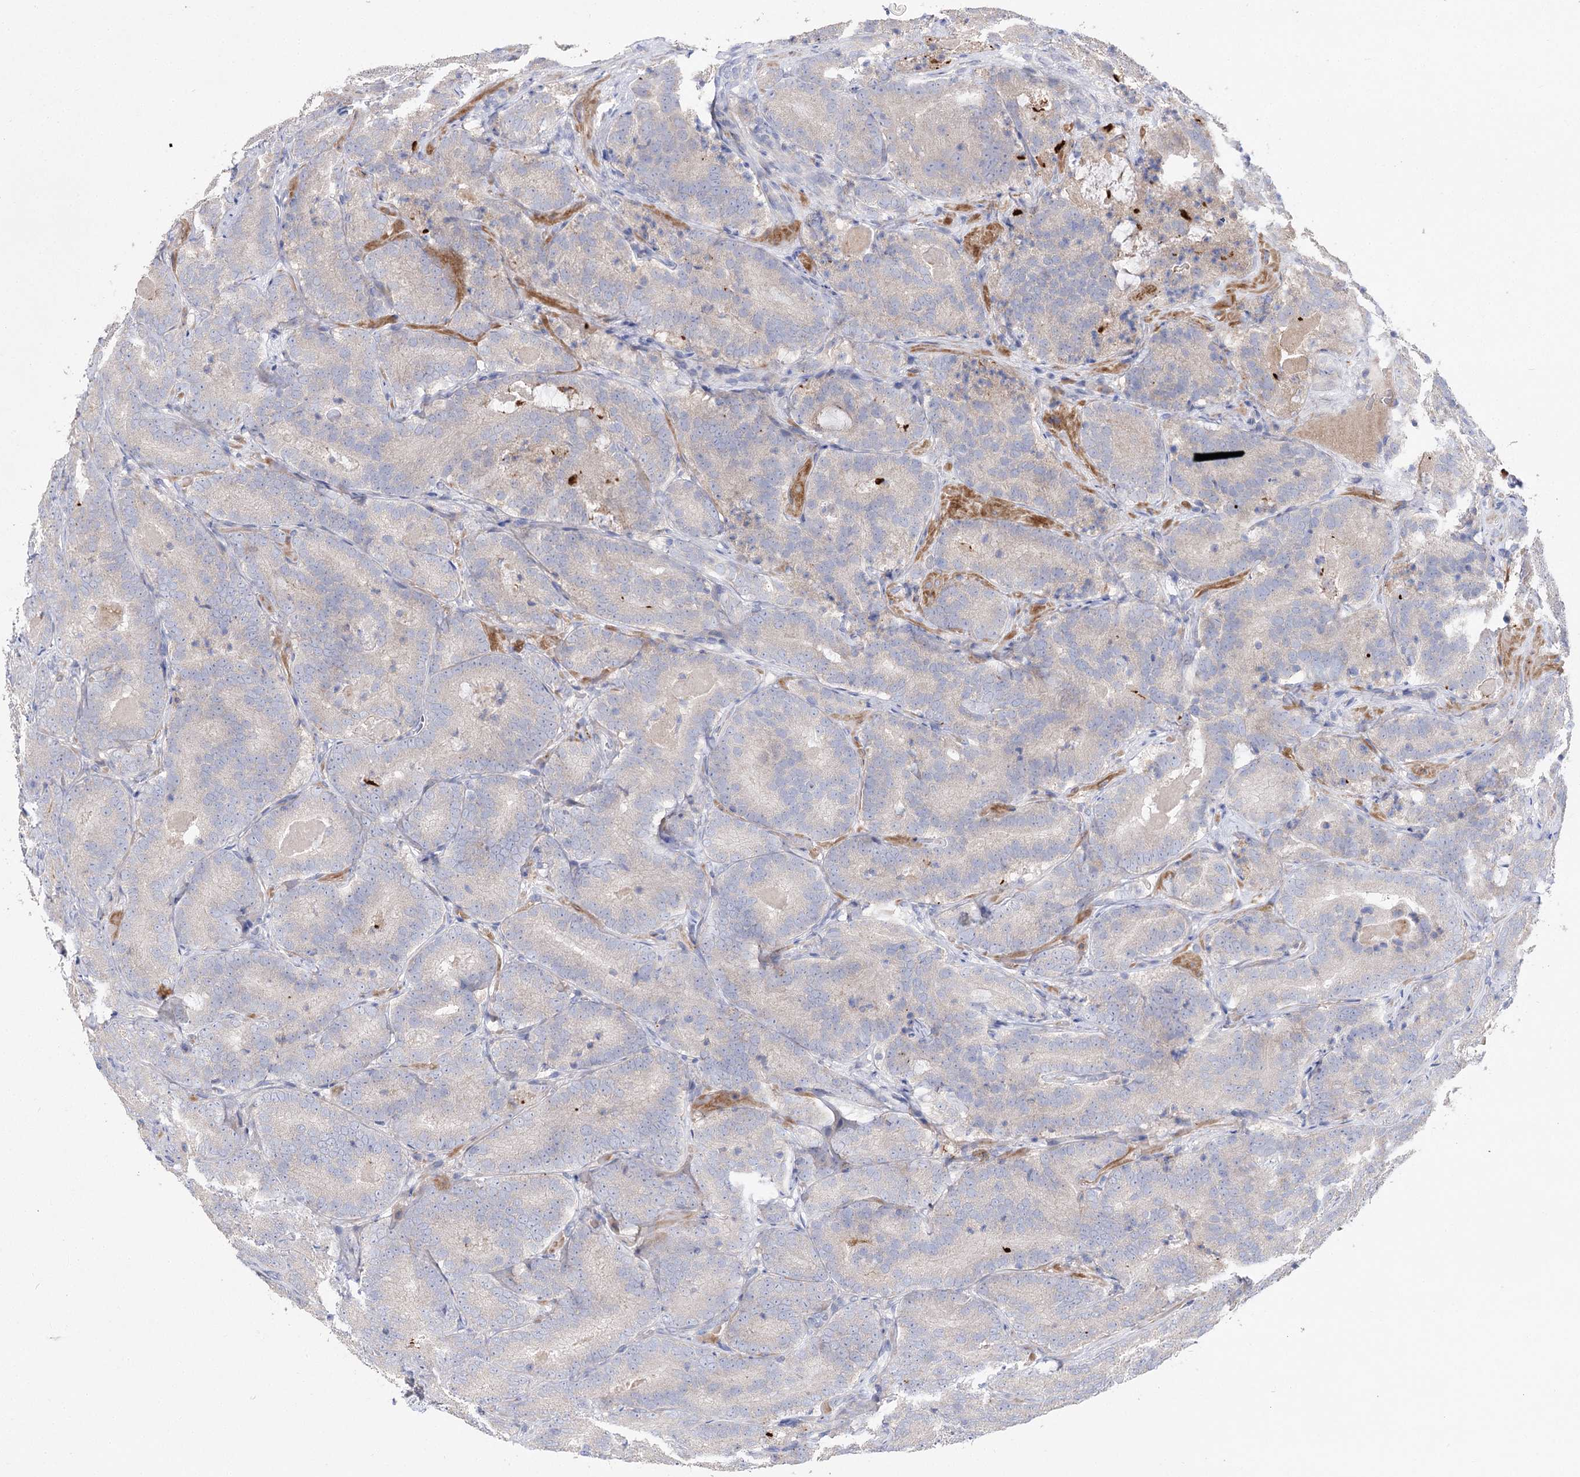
{"staining": {"intensity": "negative", "quantity": "none", "location": "none"}, "tissue": "prostate cancer", "cell_type": "Tumor cells", "image_type": "cancer", "snomed": [{"axis": "morphology", "description": "Adenocarcinoma, High grade"}, {"axis": "topography", "description": "Prostate"}], "caption": "This is a micrograph of IHC staining of prostate cancer, which shows no positivity in tumor cells.", "gene": "NRAP", "patient": {"sex": "male", "age": 57}}